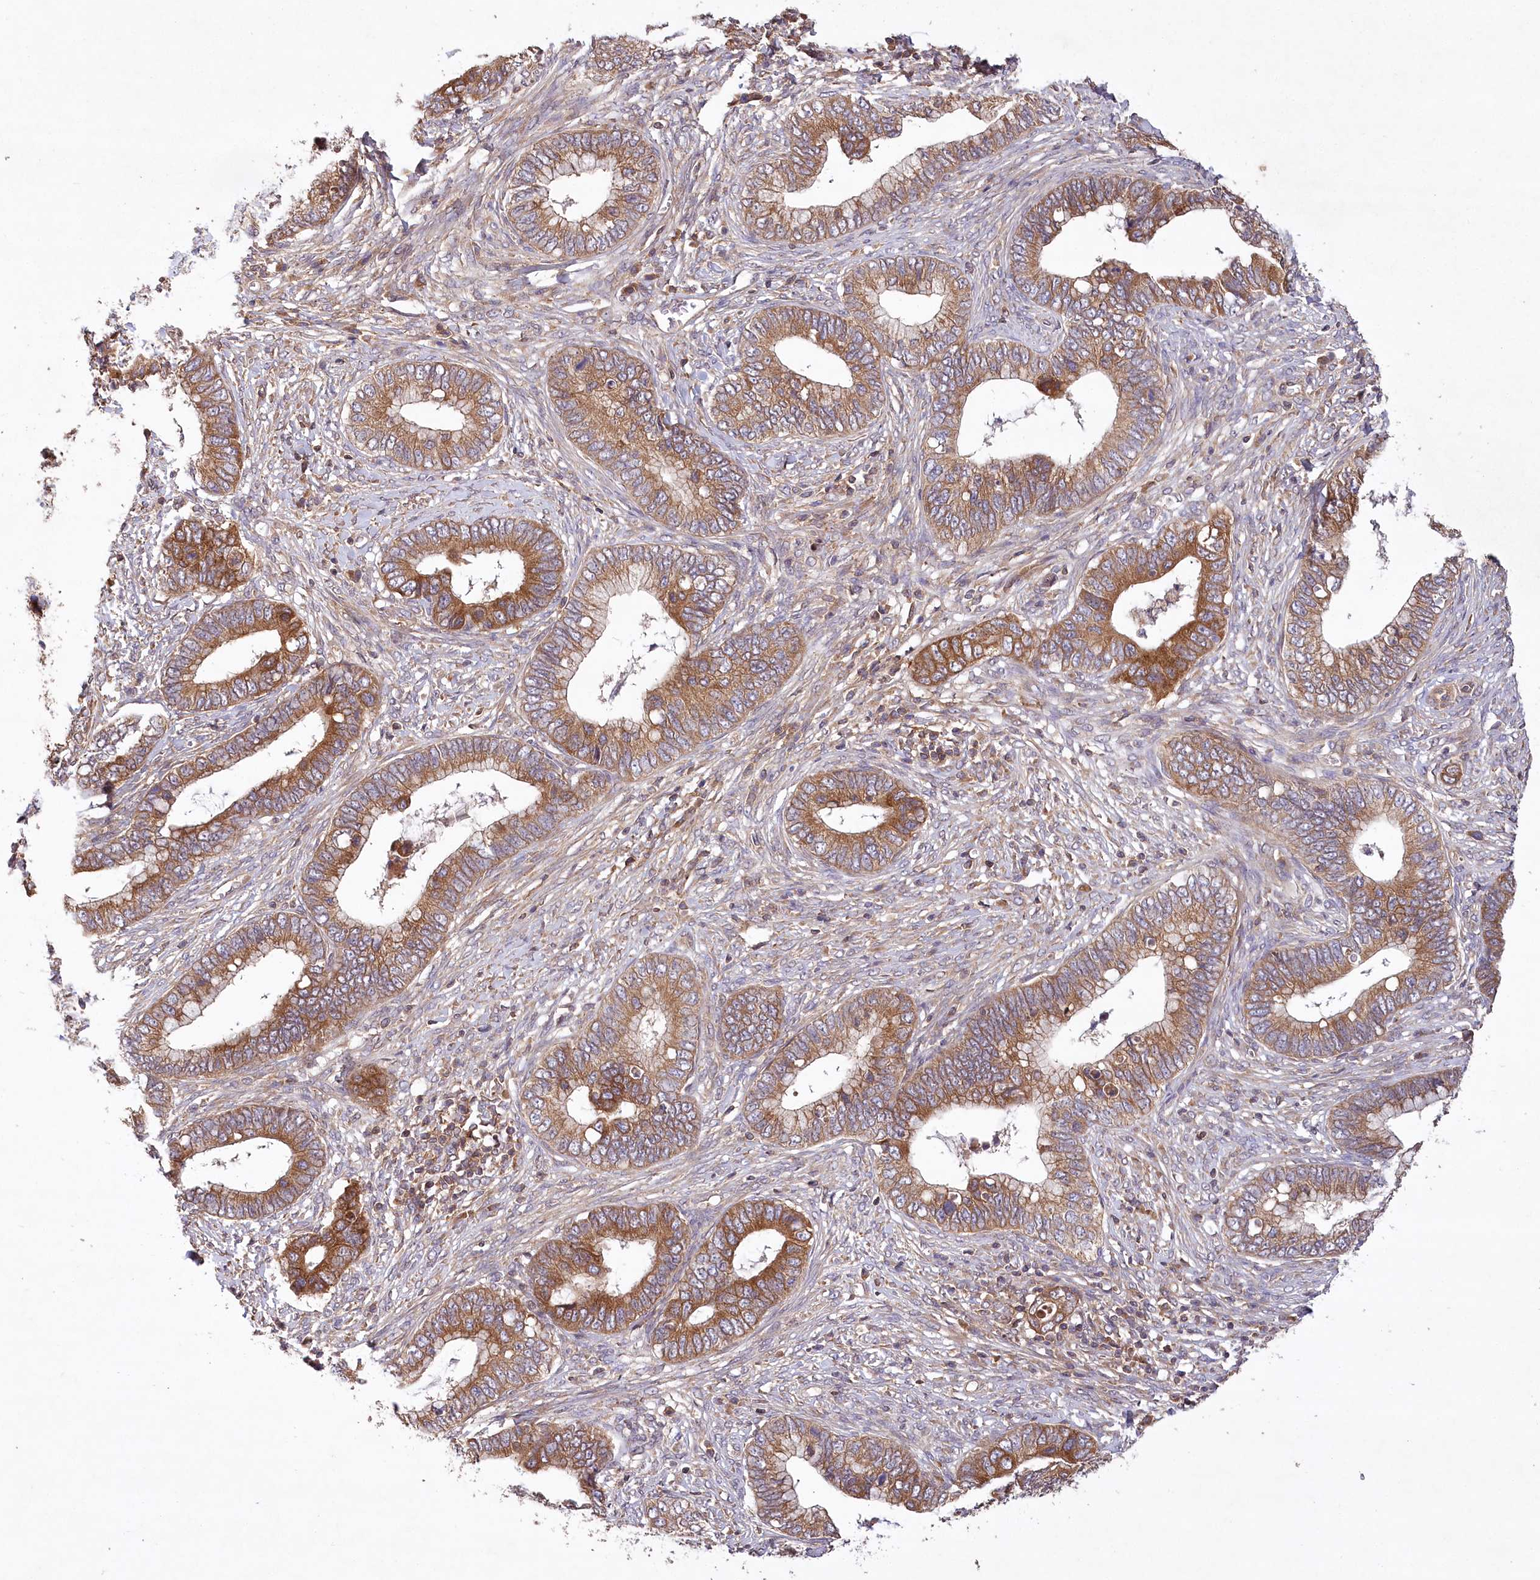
{"staining": {"intensity": "moderate", "quantity": ">75%", "location": "cytoplasmic/membranous"}, "tissue": "cervical cancer", "cell_type": "Tumor cells", "image_type": "cancer", "snomed": [{"axis": "morphology", "description": "Adenocarcinoma, NOS"}, {"axis": "topography", "description": "Cervix"}], "caption": "Immunohistochemical staining of cervical adenocarcinoma reveals moderate cytoplasmic/membranous protein staining in approximately >75% of tumor cells.", "gene": "LSS", "patient": {"sex": "female", "age": 44}}